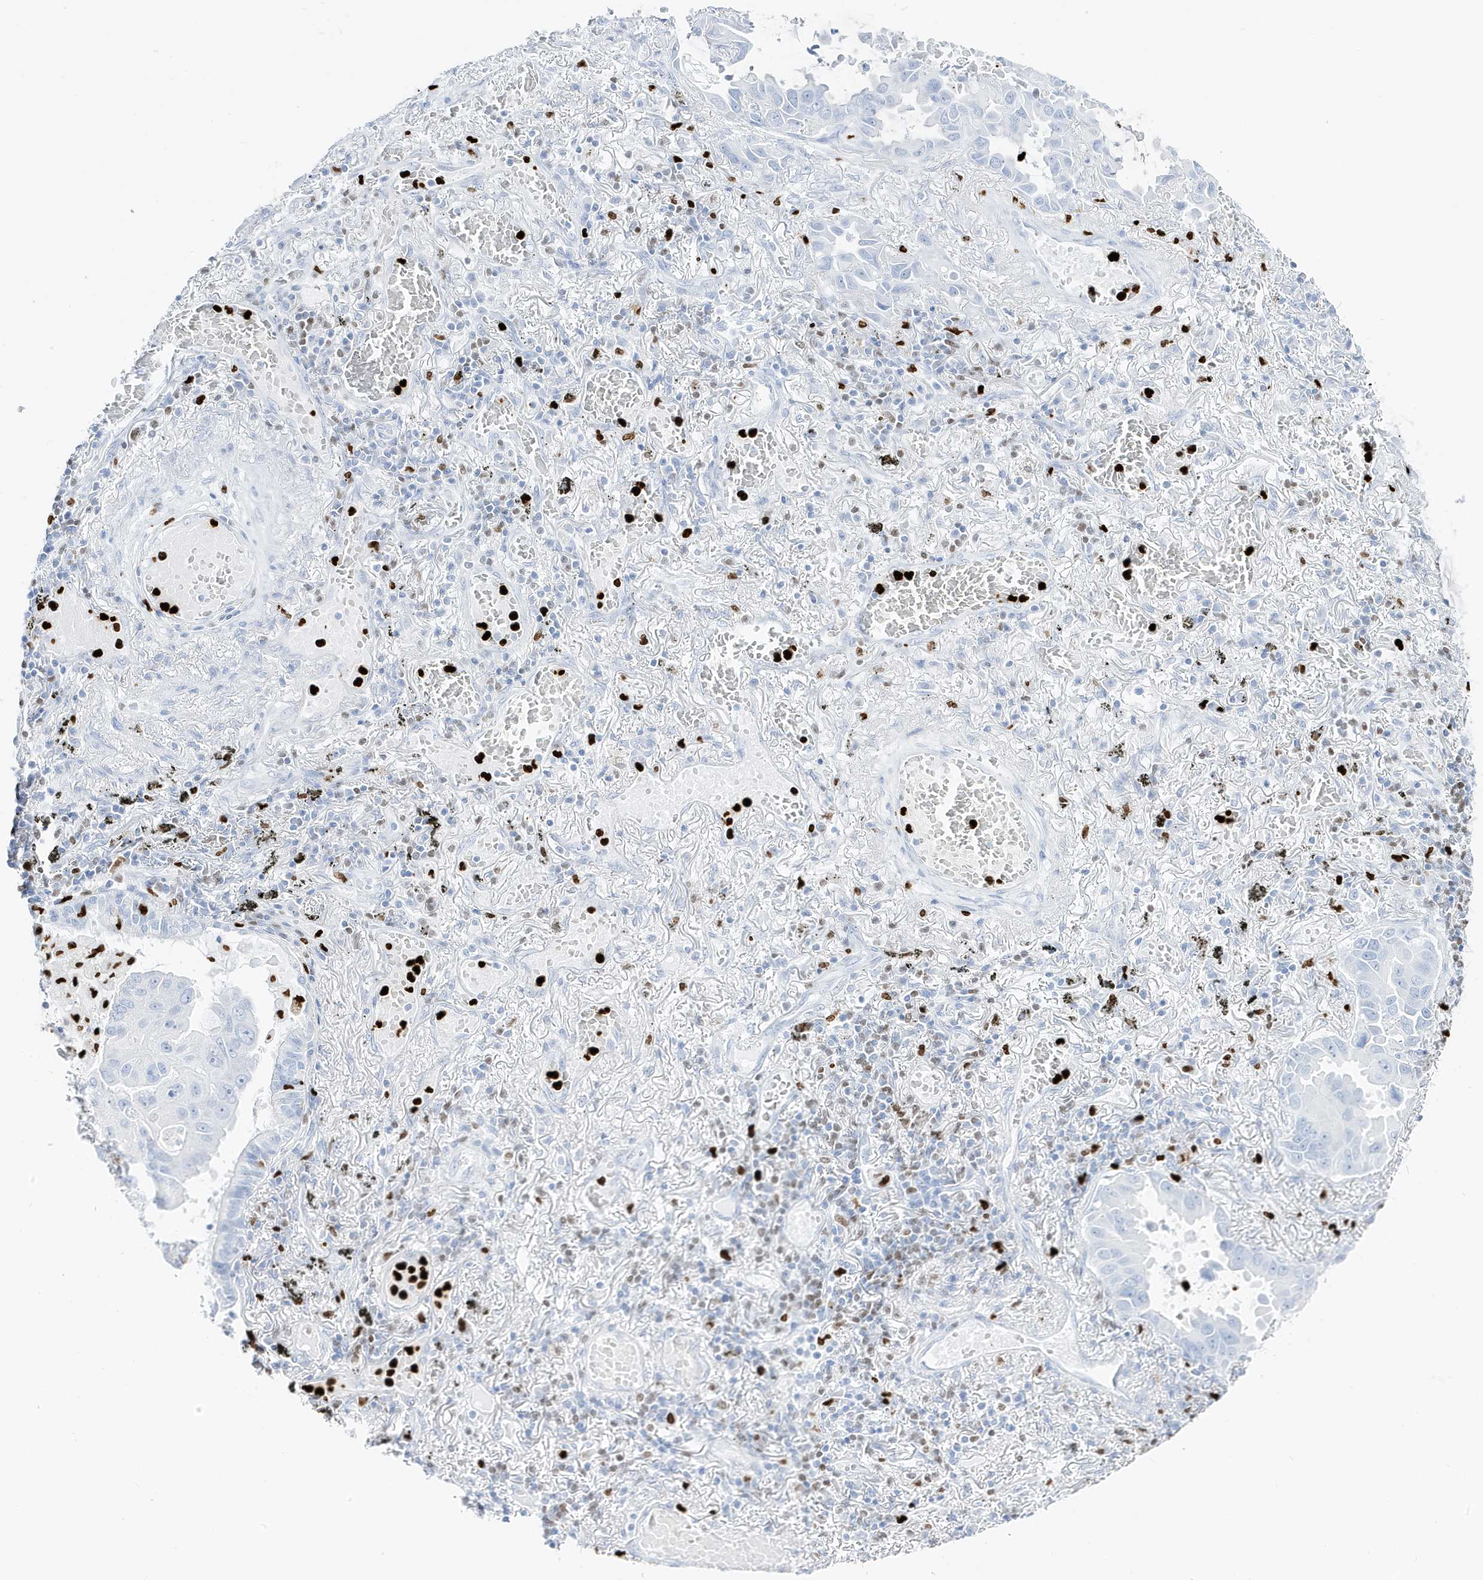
{"staining": {"intensity": "negative", "quantity": "none", "location": "none"}, "tissue": "lung cancer", "cell_type": "Tumor cells", "image_type": "cancer", "snomed": [{"axis": "morphology", "description": "Adenocarcinoma, NOS"}, {"axis": "topography", "description": "Lung"}], "caption": "Immunohistochemistry (IHC) of human lung cancer (adenocarcinoma) exhibits no positivity in tumor cells.", "gene": "MNDA", "patient": {"sex": "male", "age": 64}}